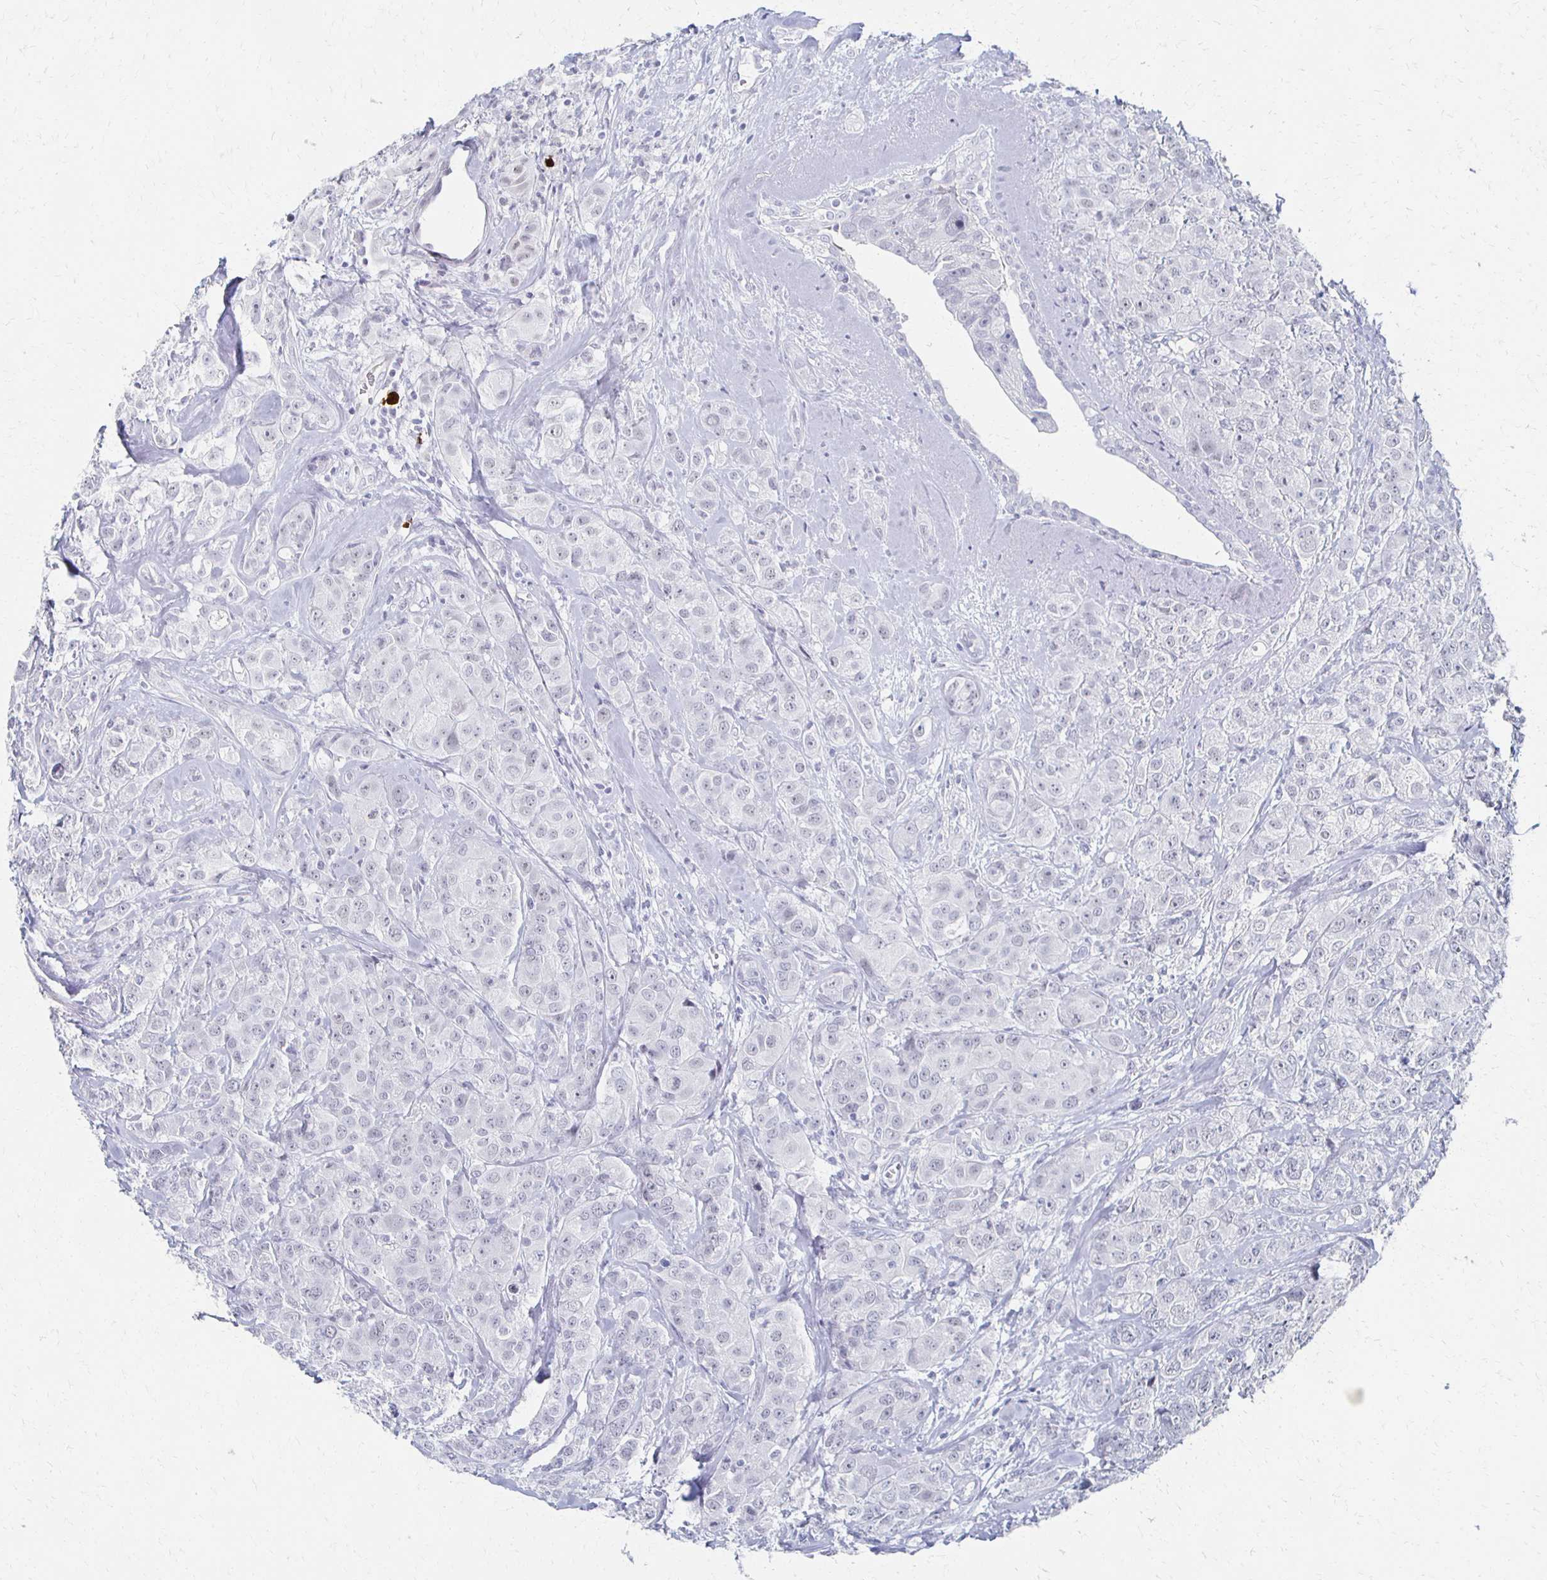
{"staining": {"intensity": "negative", "quantity": "none", "location": "none"}, "tissue": "breast cancer", "cell_type": "Tumor cells", "image_type": "cancer", "snomed": [{"axis": "morphology", "description": "Normal tissue, NOS"}, {"axis": "morphology", "description": "Duct carcinoma"}, {"axis": "topography", "description": "Breast"}], "caption": "There is no significant positivity in tumor cells of breast cancer.", "gene": "CXCR2", "patient": {"sex": "female", "age": 43}}